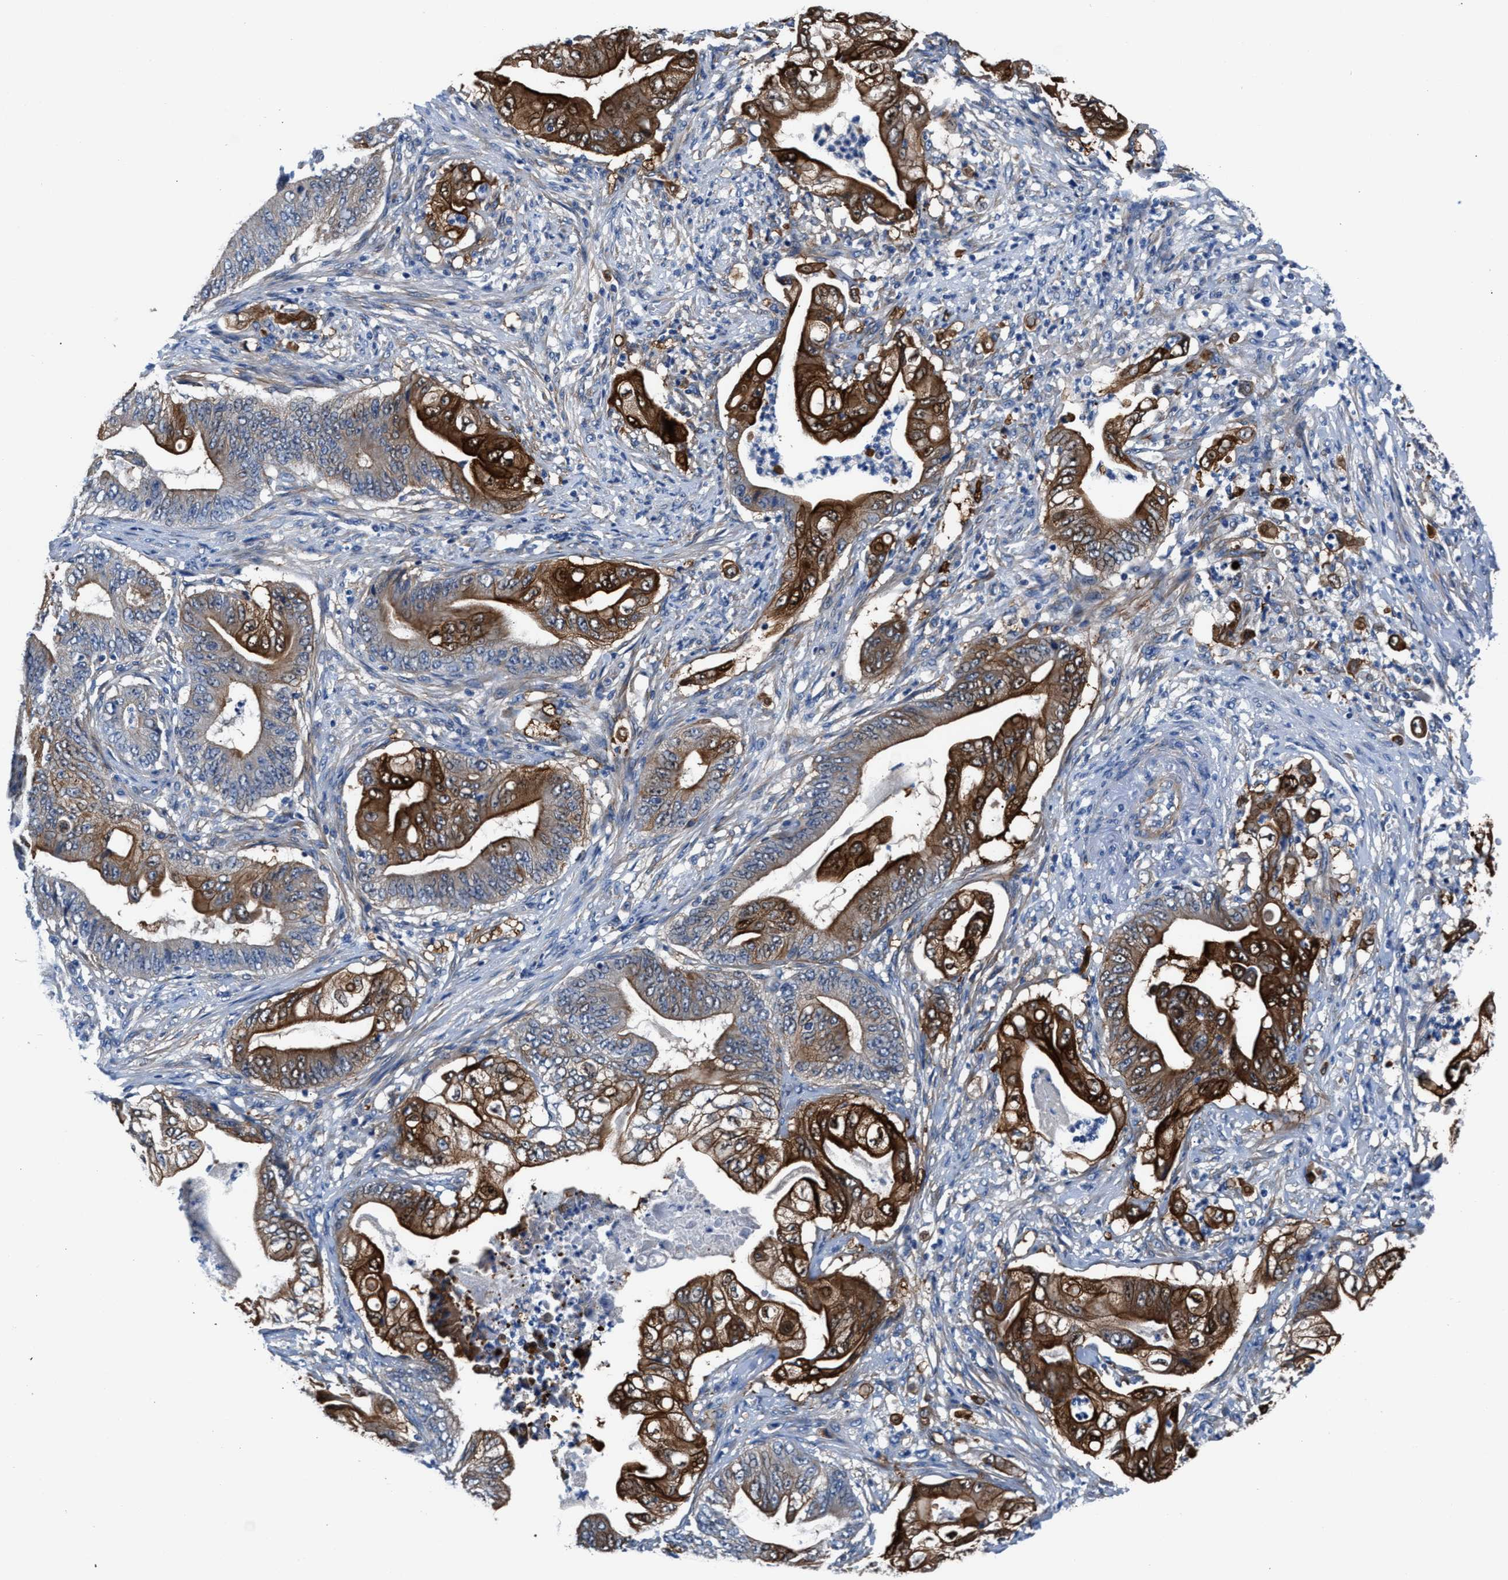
{"staining": {"intensity": "strong", "quantity": "25%-75%", "location": "cytoplasmic/membranous"}, "tissue": "stomach cancer", "cell_type": "Tumor cells", "image_type": "cancer", "snomed": [{"axis": "morphology", "description": "Adenocarcinoma, NOS"}, {"axis": "topography", "description": "Stomach"}], "caption": "The immunohistochemical stain shows strong cytoplasmic/membranous positivity in tumor cells of stomach cancer (adenocarcinoma) tissue. (Stains: DAB (3,3'-diaminobenzidine) in brown, nuclei in blue, Microscopy: brightfield microscopy at high magnification).", "gene": "PARG", "patient": {"sex": "female", "age": 73}}